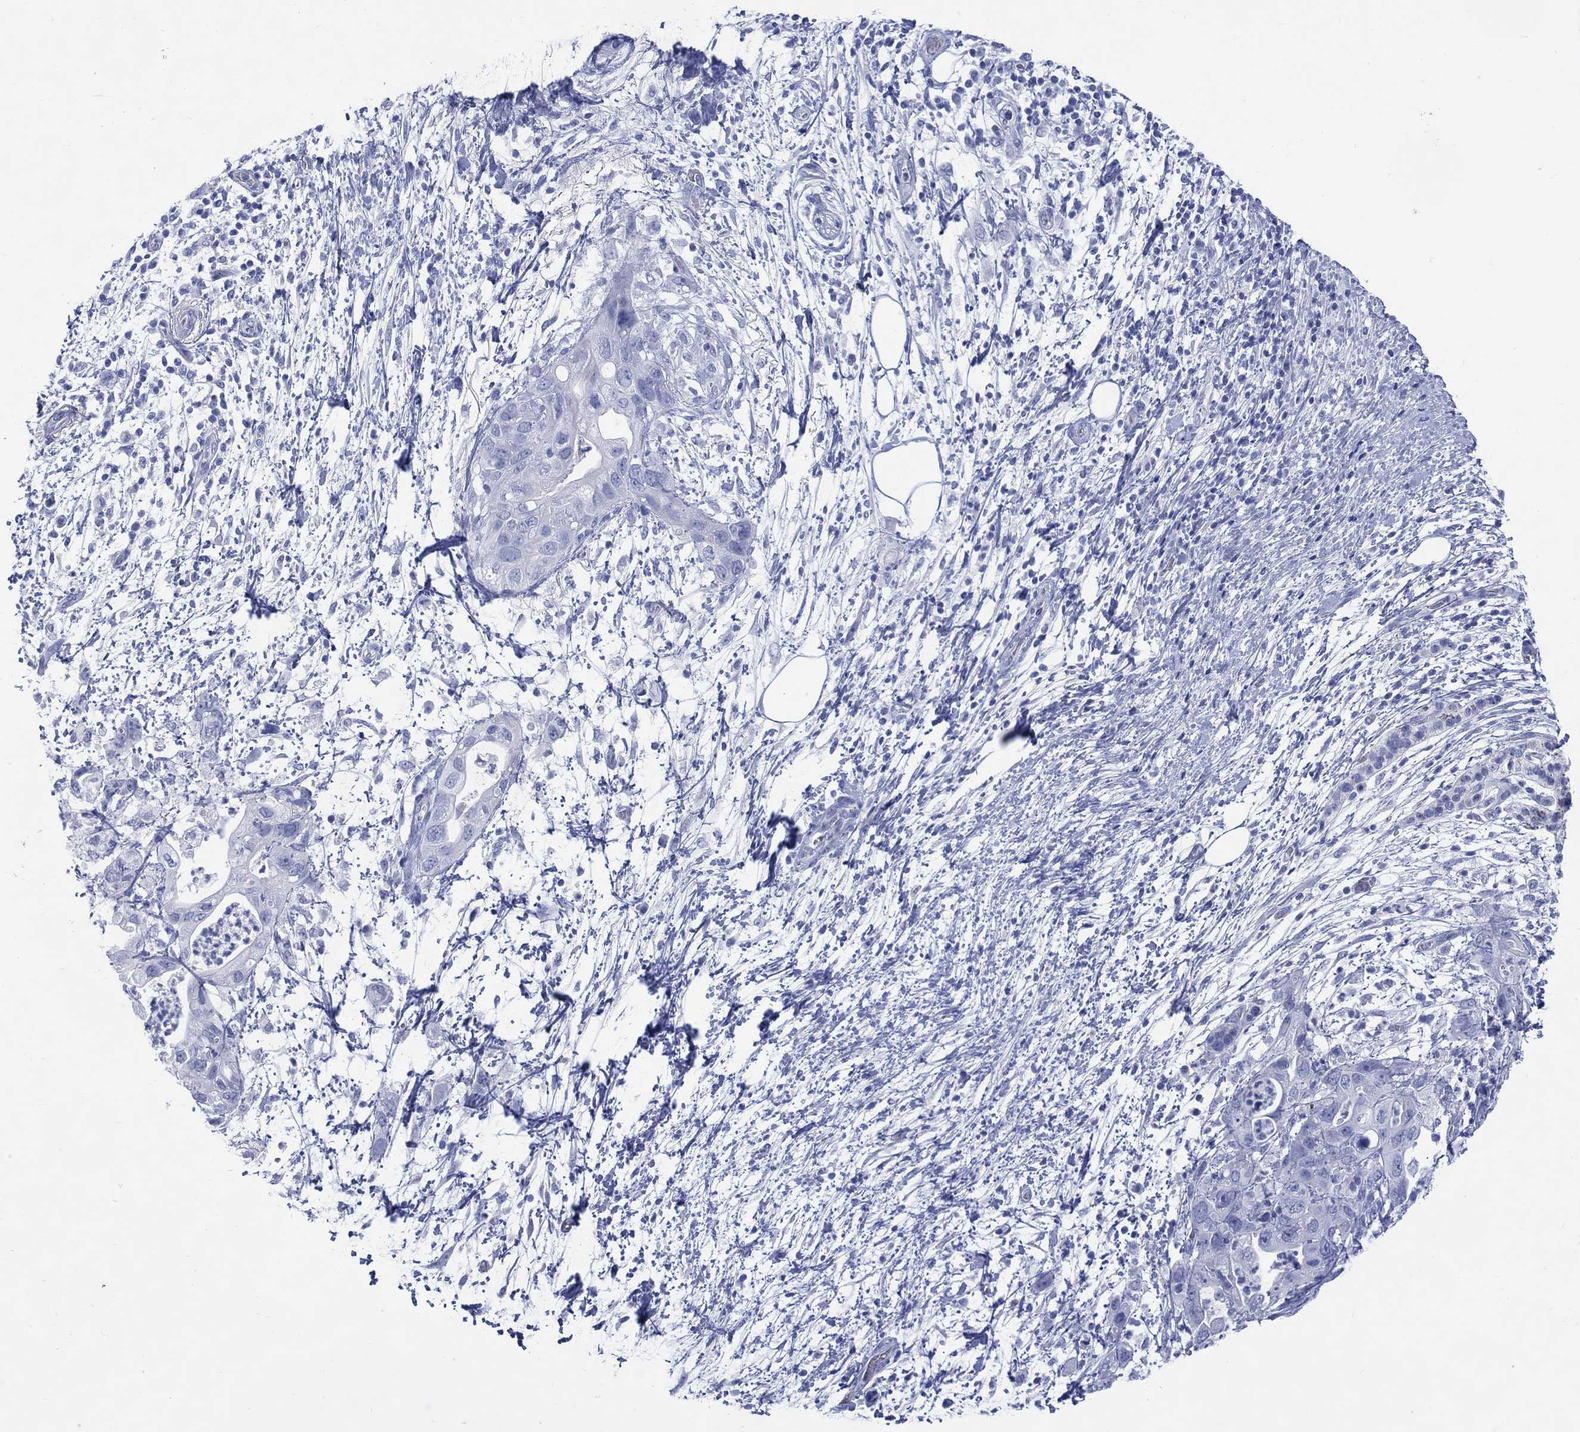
{"staining": {"intensity": "negative", "quantity": "none", "location": "none"}, "tissue": "pancreatic cancer", "cell_type": "Tumor cells", "image_type": "cancer", "snomed": [{"axis": "morphology", "description": "Adenocarcinoma, NOS"}, {"axis": "topography", "description": "Pancreas"}], "caption": "Immunohistochemistry histopathology image of adenocarcinoma (pancreatic) stained for a protein (brown), which displays no positivity in tumor cells.", "gene": "LRRD1", "patient": {"sex": "female", "age": 72}}